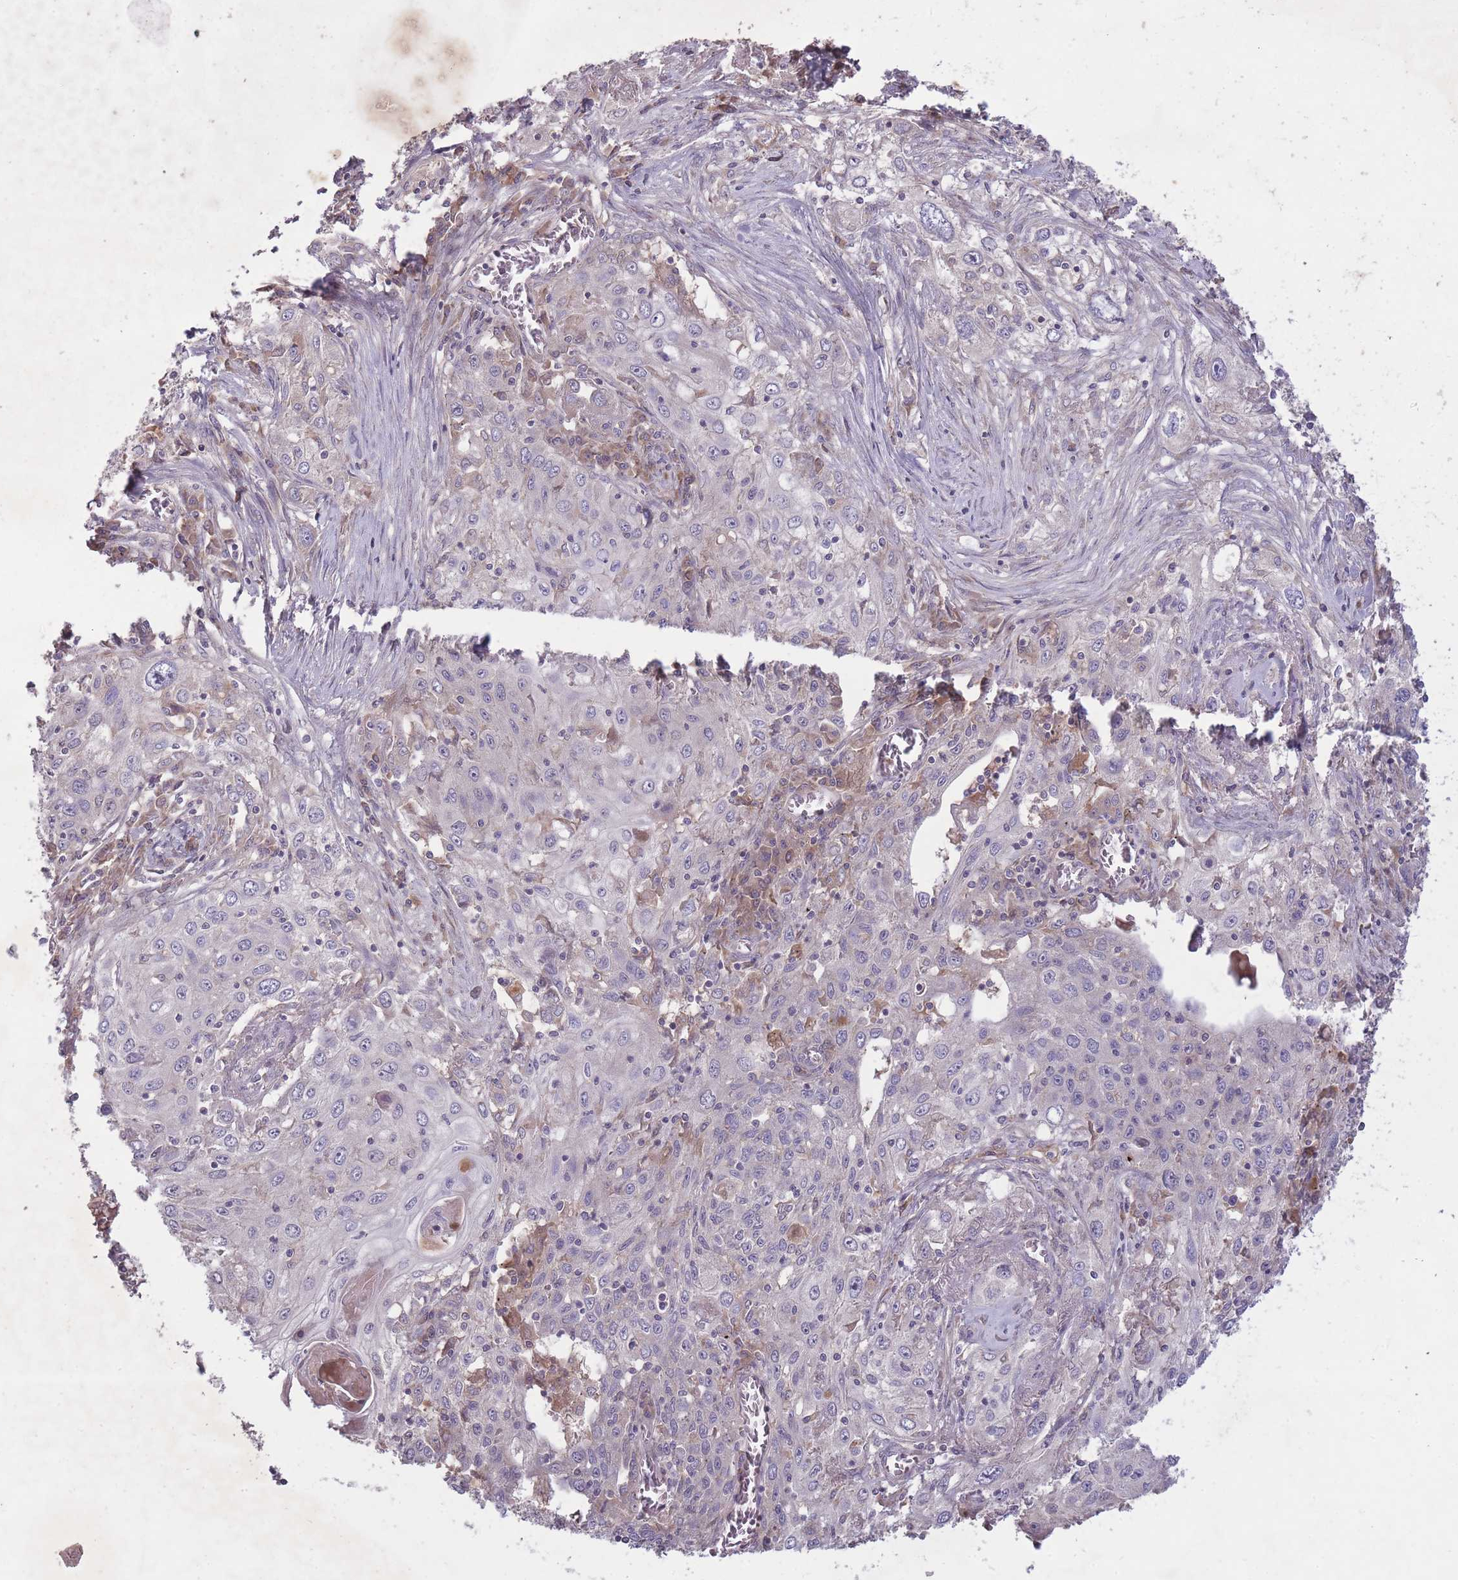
{"staining": {"intensity": "negative", "quantity": "none", "location": "none"}, "tissue": "lung cancer", "cell_type": "Tumor cells", "image_type": "cancer", "snomed": [{"axis": "morphology", "description": "Squamous cell carcinoma, NOS"}, {"axis": "topography", "description": "Lung"}], "caption": "A photomicrograph of human lung cancer (squamous cell carcinoma) is negative for staining in tumor cells.", "gene": "OR2V2", "patient": {"sex": "female", "age": 69}}